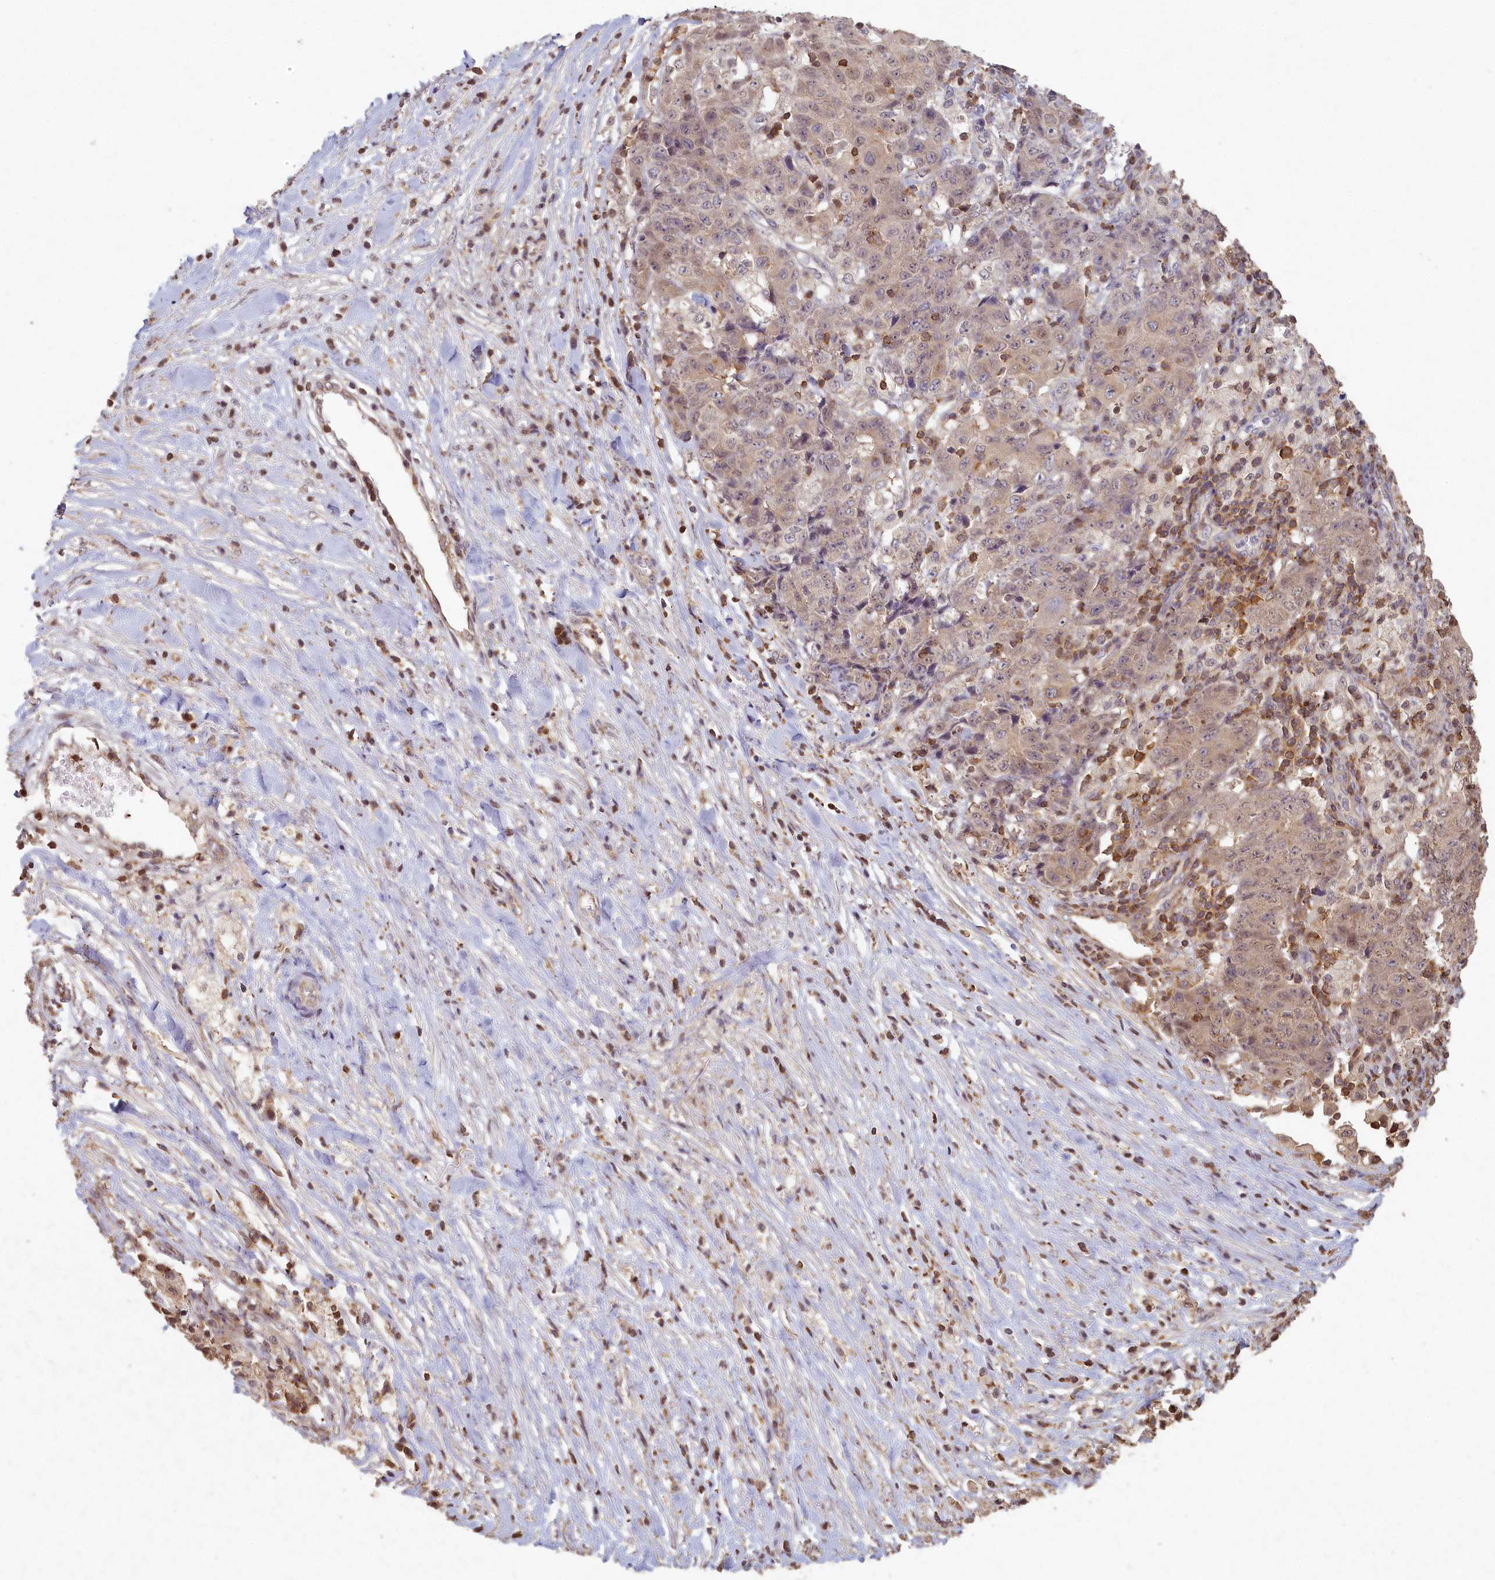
{"staining": {"intensity": "weak", "quantity": "25%-75%", "location": "nuclear"}, "tissue": "ovarian cancer", "cell_type": "Tumor cells", "image_type": "cancer", "snomed": [{"axis": "morphology", "description": "Carcinoma, endometroid"}, {"axis": "topography", "description": "Ovary"}], "caption": "Endometroid carcinoma (ovarian) stained for a protein shows weak nuclear positivity in tumor cells.", "gene": "MADD", "patient": {"sex": "female", "age": 42}}